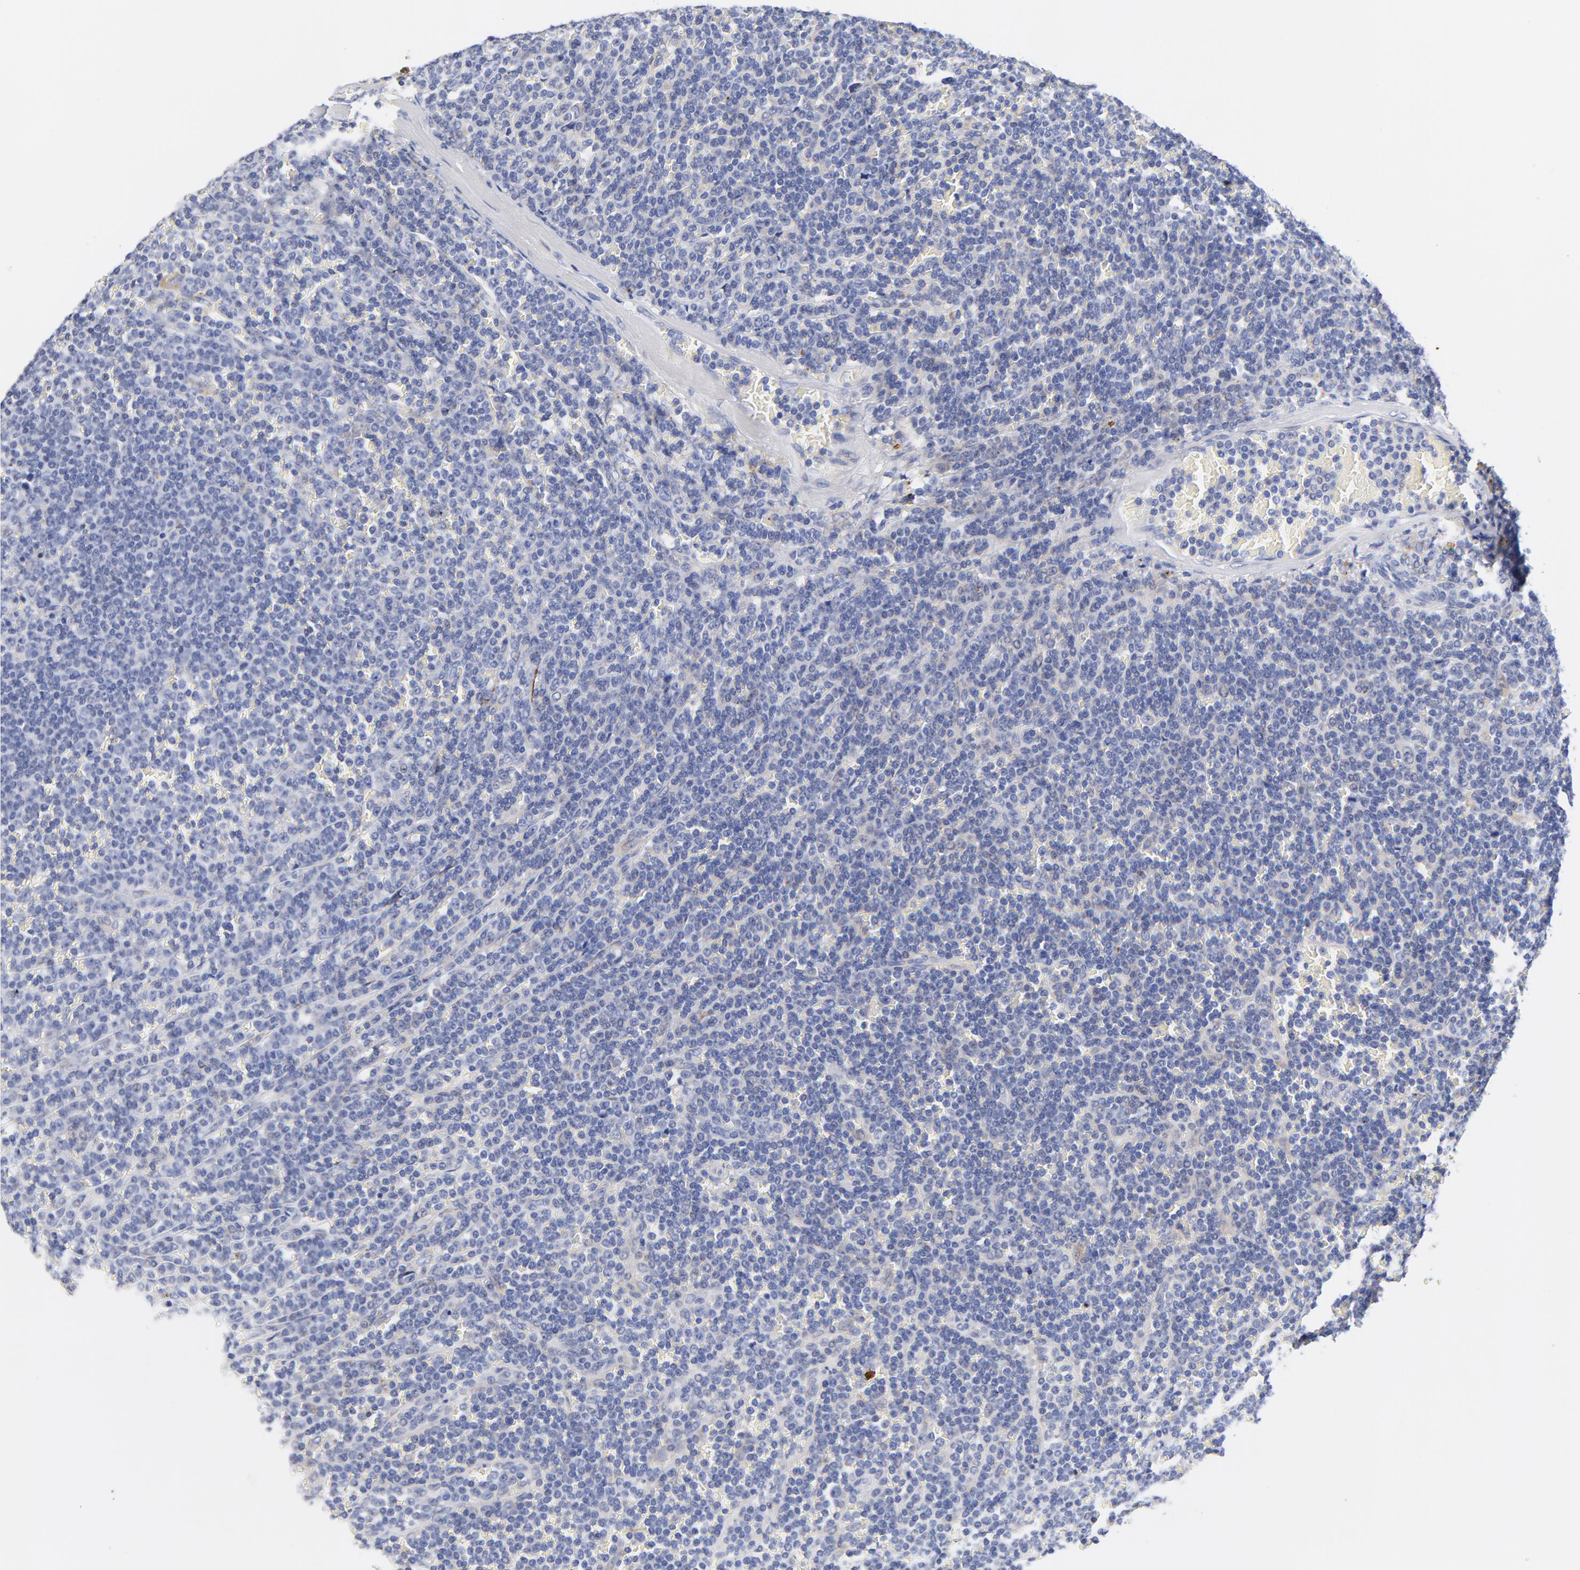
{"staining": {"intensity": "negative", "quantity": "none", "location": "none"}, "tissue": "lymphoma", "cell_type": "Tumor cells", "image_type": "cancer", "snomed": [{"axis": "morphology", "description": "Malignant lymphoma, non-Hodgkin's type, Low grade"}, {"axis": "topography", "description": "Spleen"}], "caption": "A high-resolution photomicrograph shows immunohistochemistry (IHC) staining of malignant lymphoma, non-Hodgkin's type (low-grade), which shows no significant staining in tumor cells. (DAB IHC, high magnification).", "gene": "FBXO10", "patient": {"sex": "male", "age": 80}}